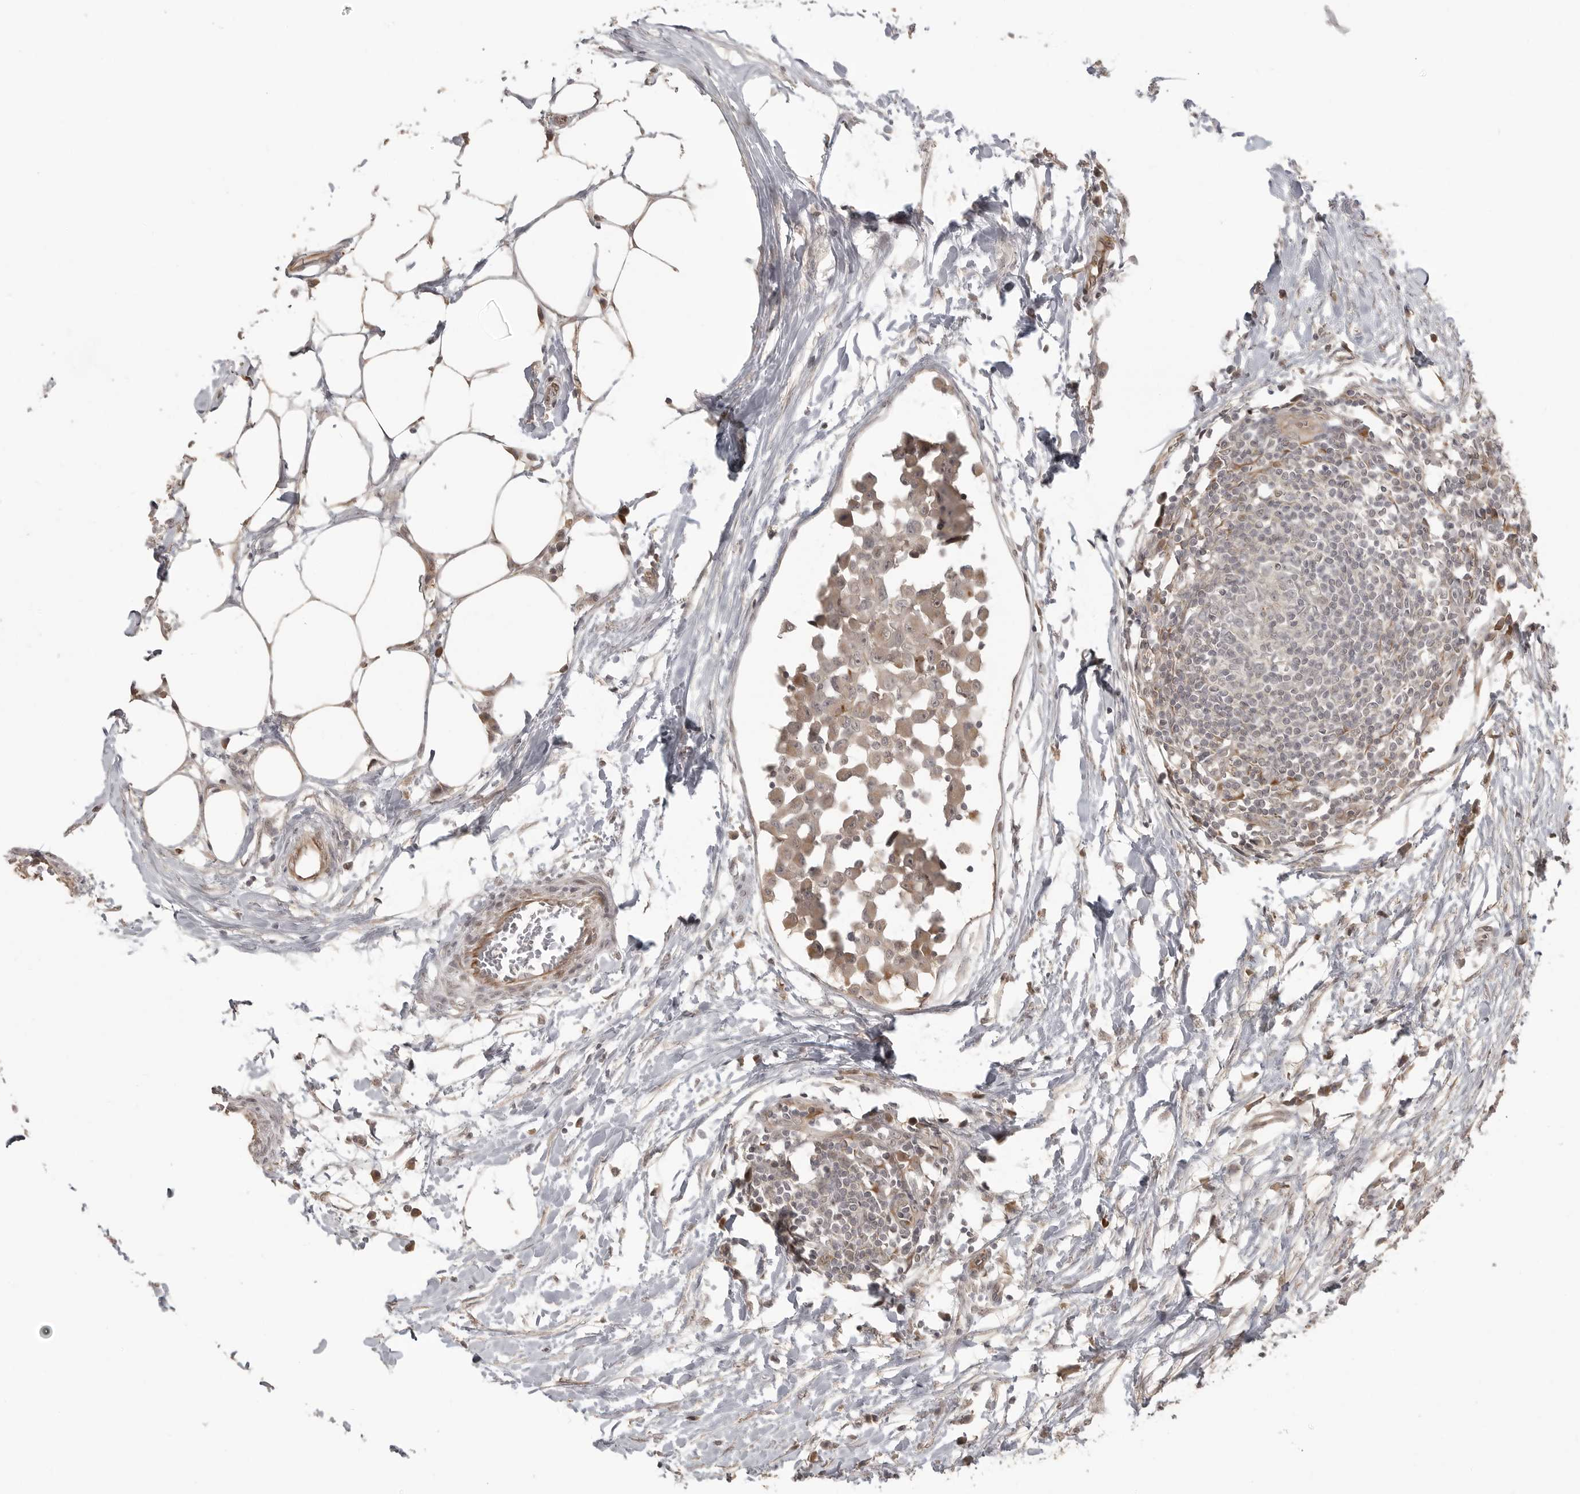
{"staining": {"intensity": "negative", "quantity": "none", "location": "none"}, "tissue": "lymph node", "cell_type": "Germinal center cells", "image_type": "normal", "snomed": [{"axis": "morphology", "description": "Normal tissue, NOS"}, {"axis": "morphology", "description": "Malignant melanoma, Metastatic site"}, {"axis": "topography", "description": "Lymph node"}], "caption": "Lymph node stained for a protein using immunohistochemistry displays no positivity germinal center cells.", "gene": "SMG8", "patient": {"sex": "male", "age": 41}}